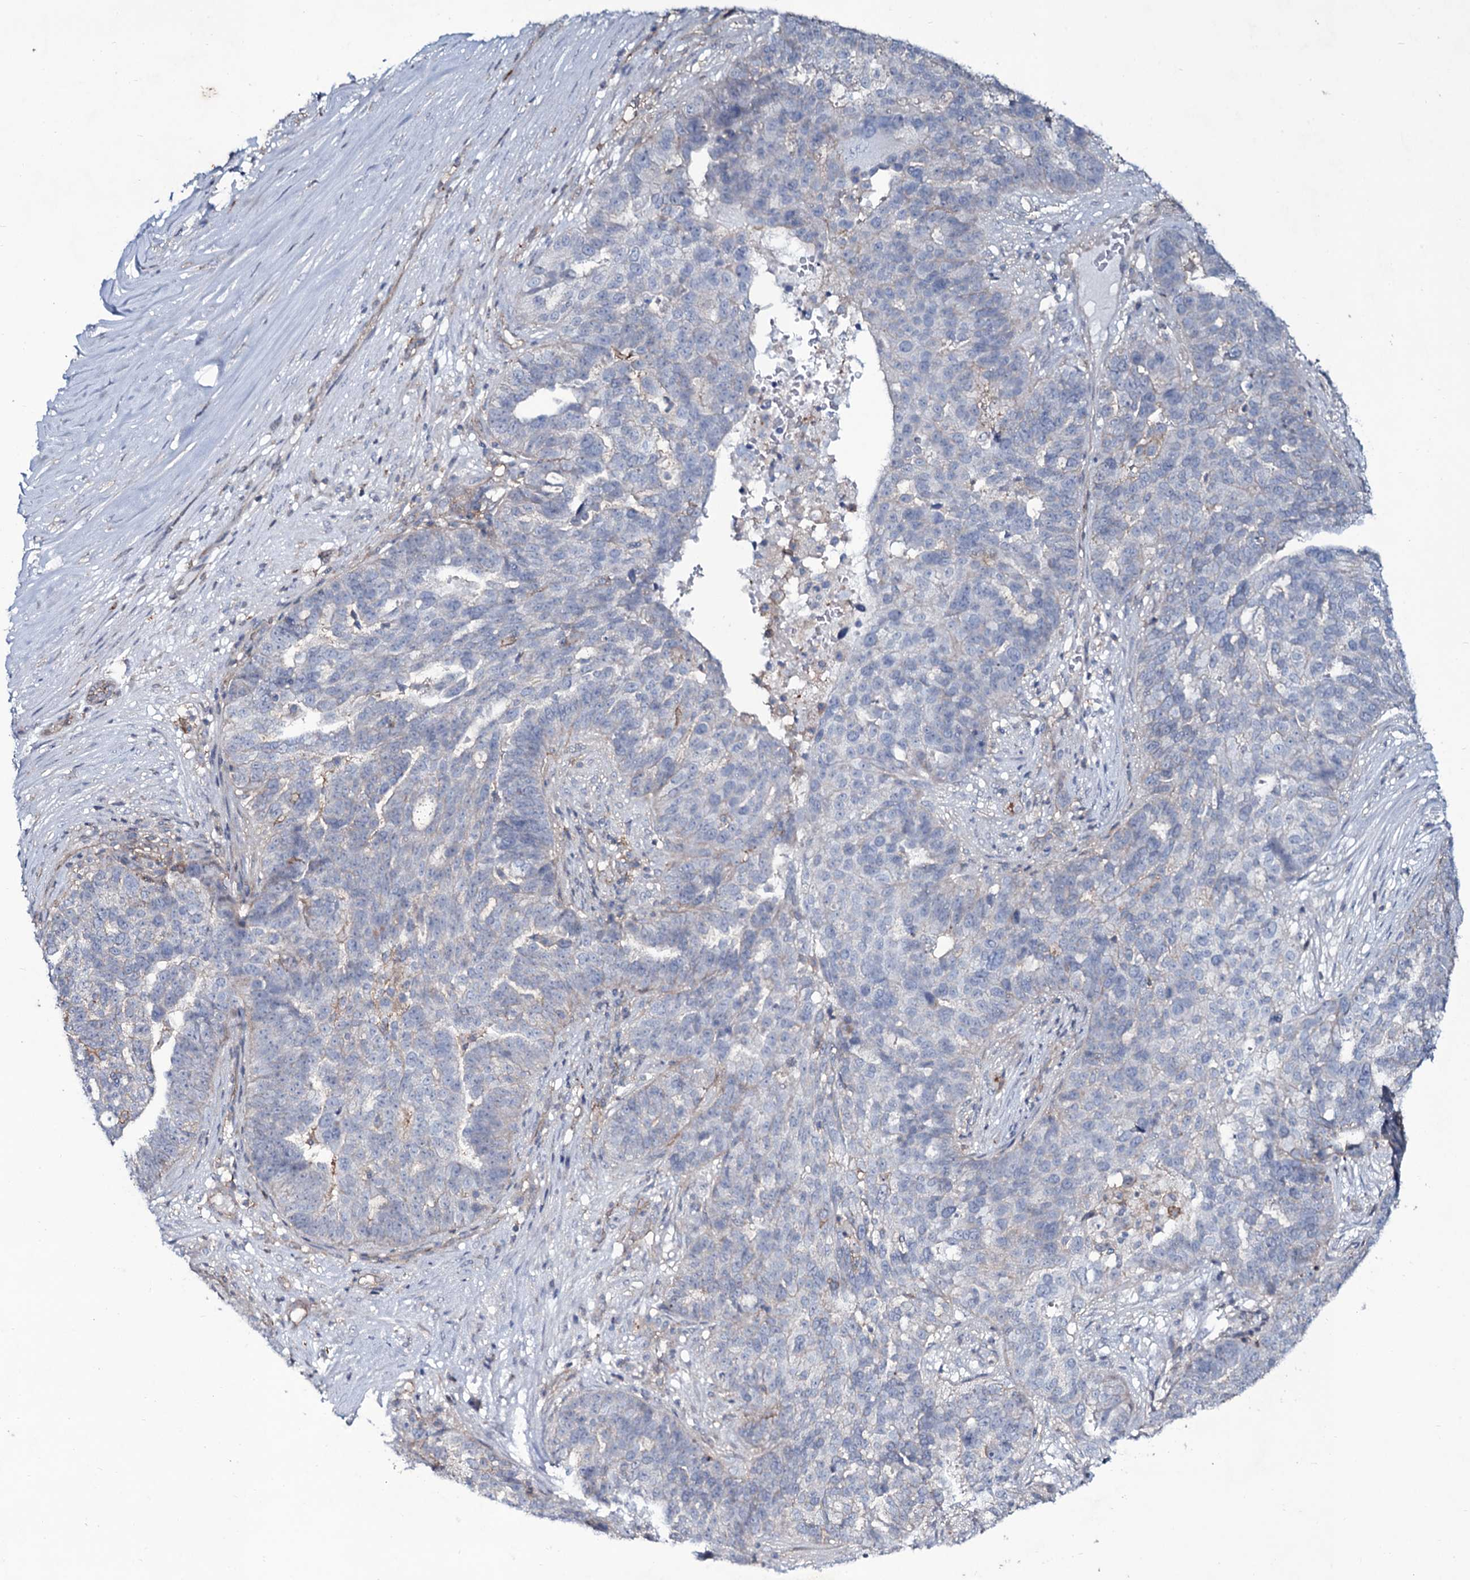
{"staining": {"intensity": "negative", "quantity": "none", "location": "none"}, "tissue": "ovarian cancer", "cell_type": "Tumor cells", "image_type": "cancer", "snomed": [{"axis": "morphology", "description": "Cystadenocarcinoma, serous, NOS"}, {"axis": "topography", "description": "Ovary"}], "caption": "Protein analysis of ovarian cancer demonstrates no significant positivity in tumor cells.", "gene": "SNAP23", "patient": {"sex": "female", "age": 59}}